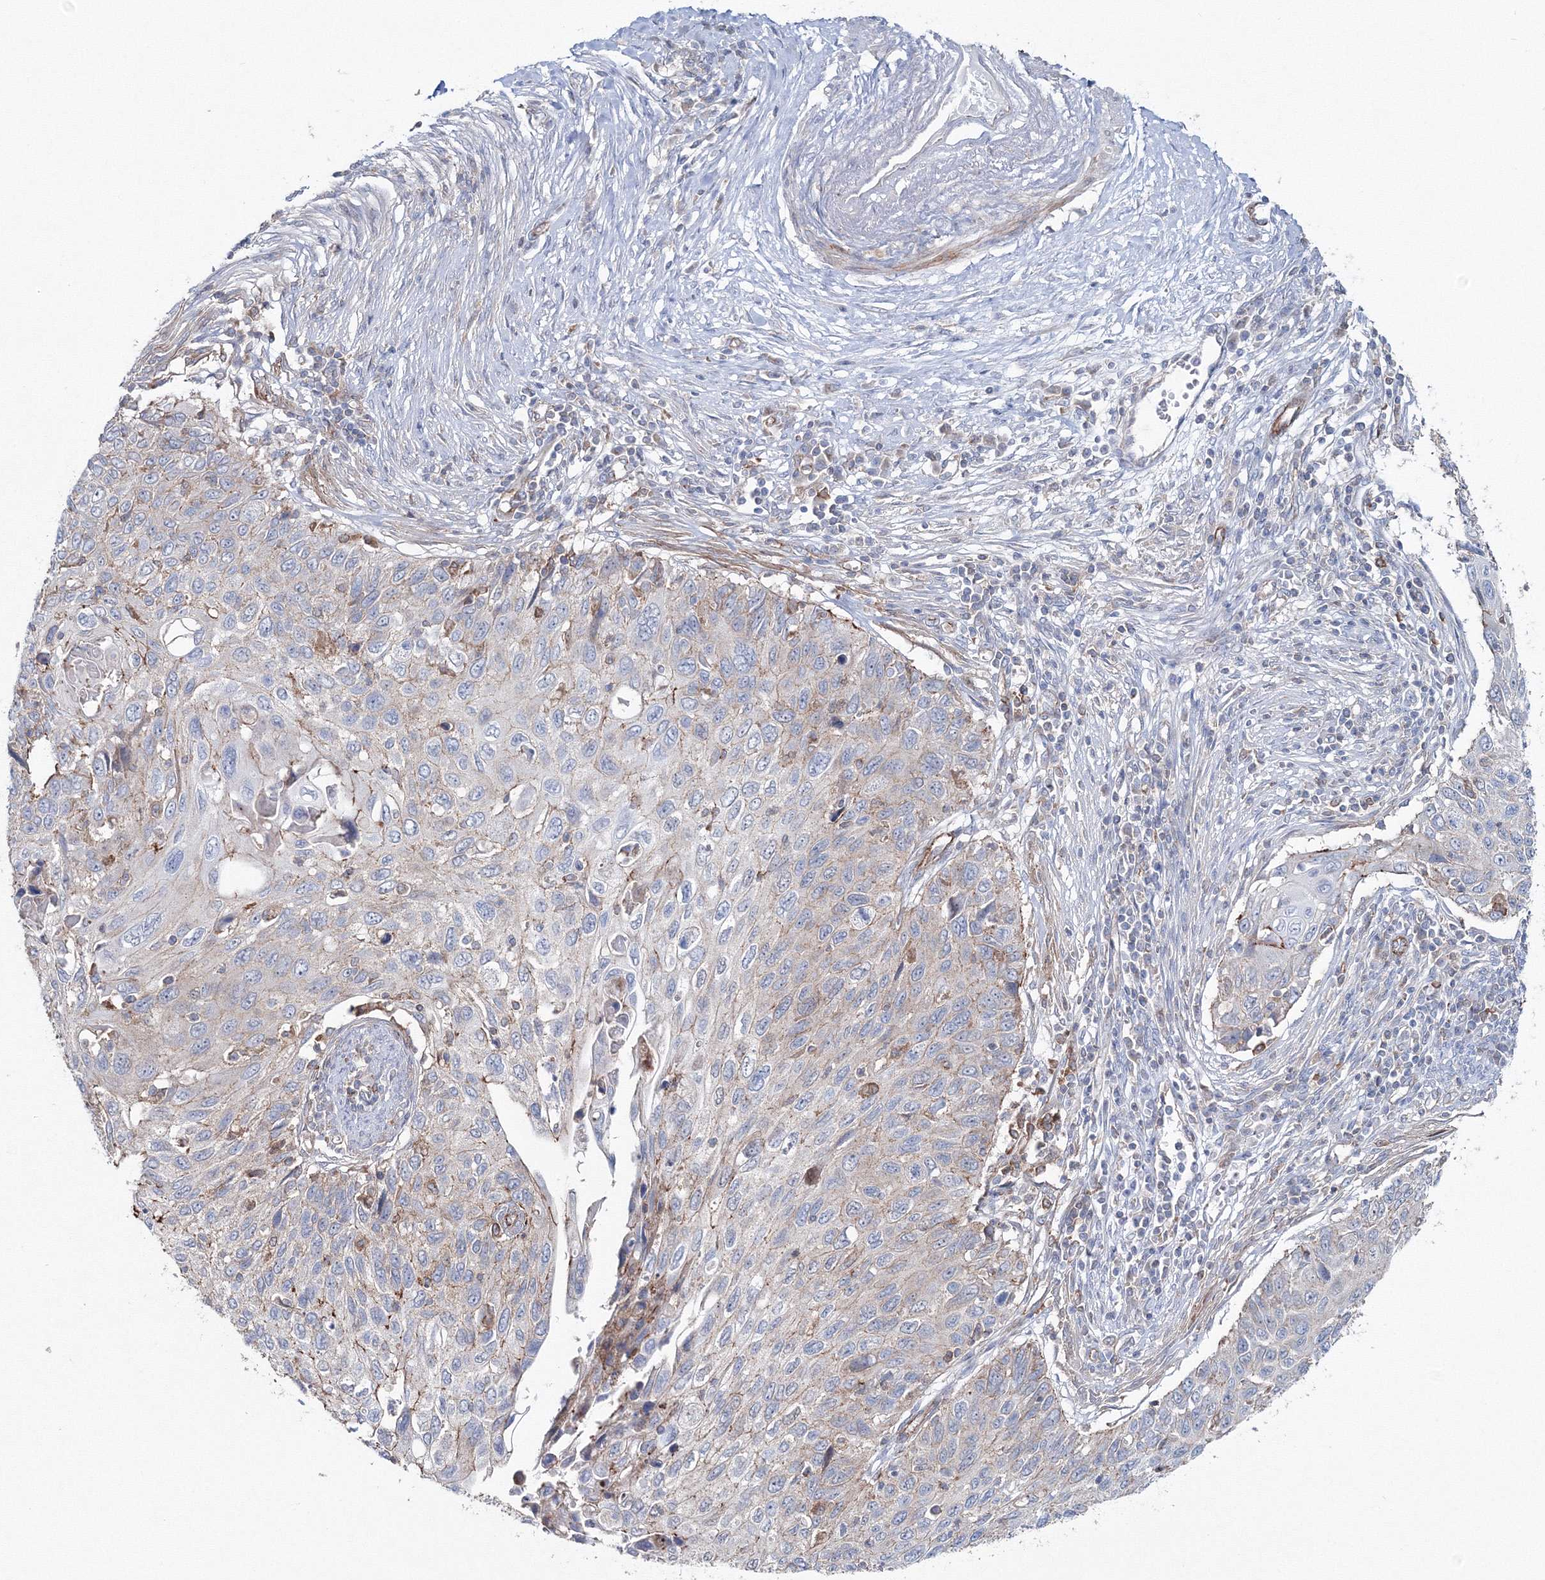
{"staining": {"intensity": "weak", "quantity": "<25%", "location": "cytoplasmic/membranous"}, "tissue": "cervical cancer", "cell_type": "Tumor cells", "image_type": "cancer", "snomed": [{"axis": "morphology", "description": "Squamous cell carcinoma, NOS"}, {"axis": "topography", "description": "Cervix"}], "caption": "Immunohistochemical staining of human cervical cancer demonstrates no significant expression in tumor cells.", "gene": "GGA2", "patient": {"sex": "female", "age": 70}}